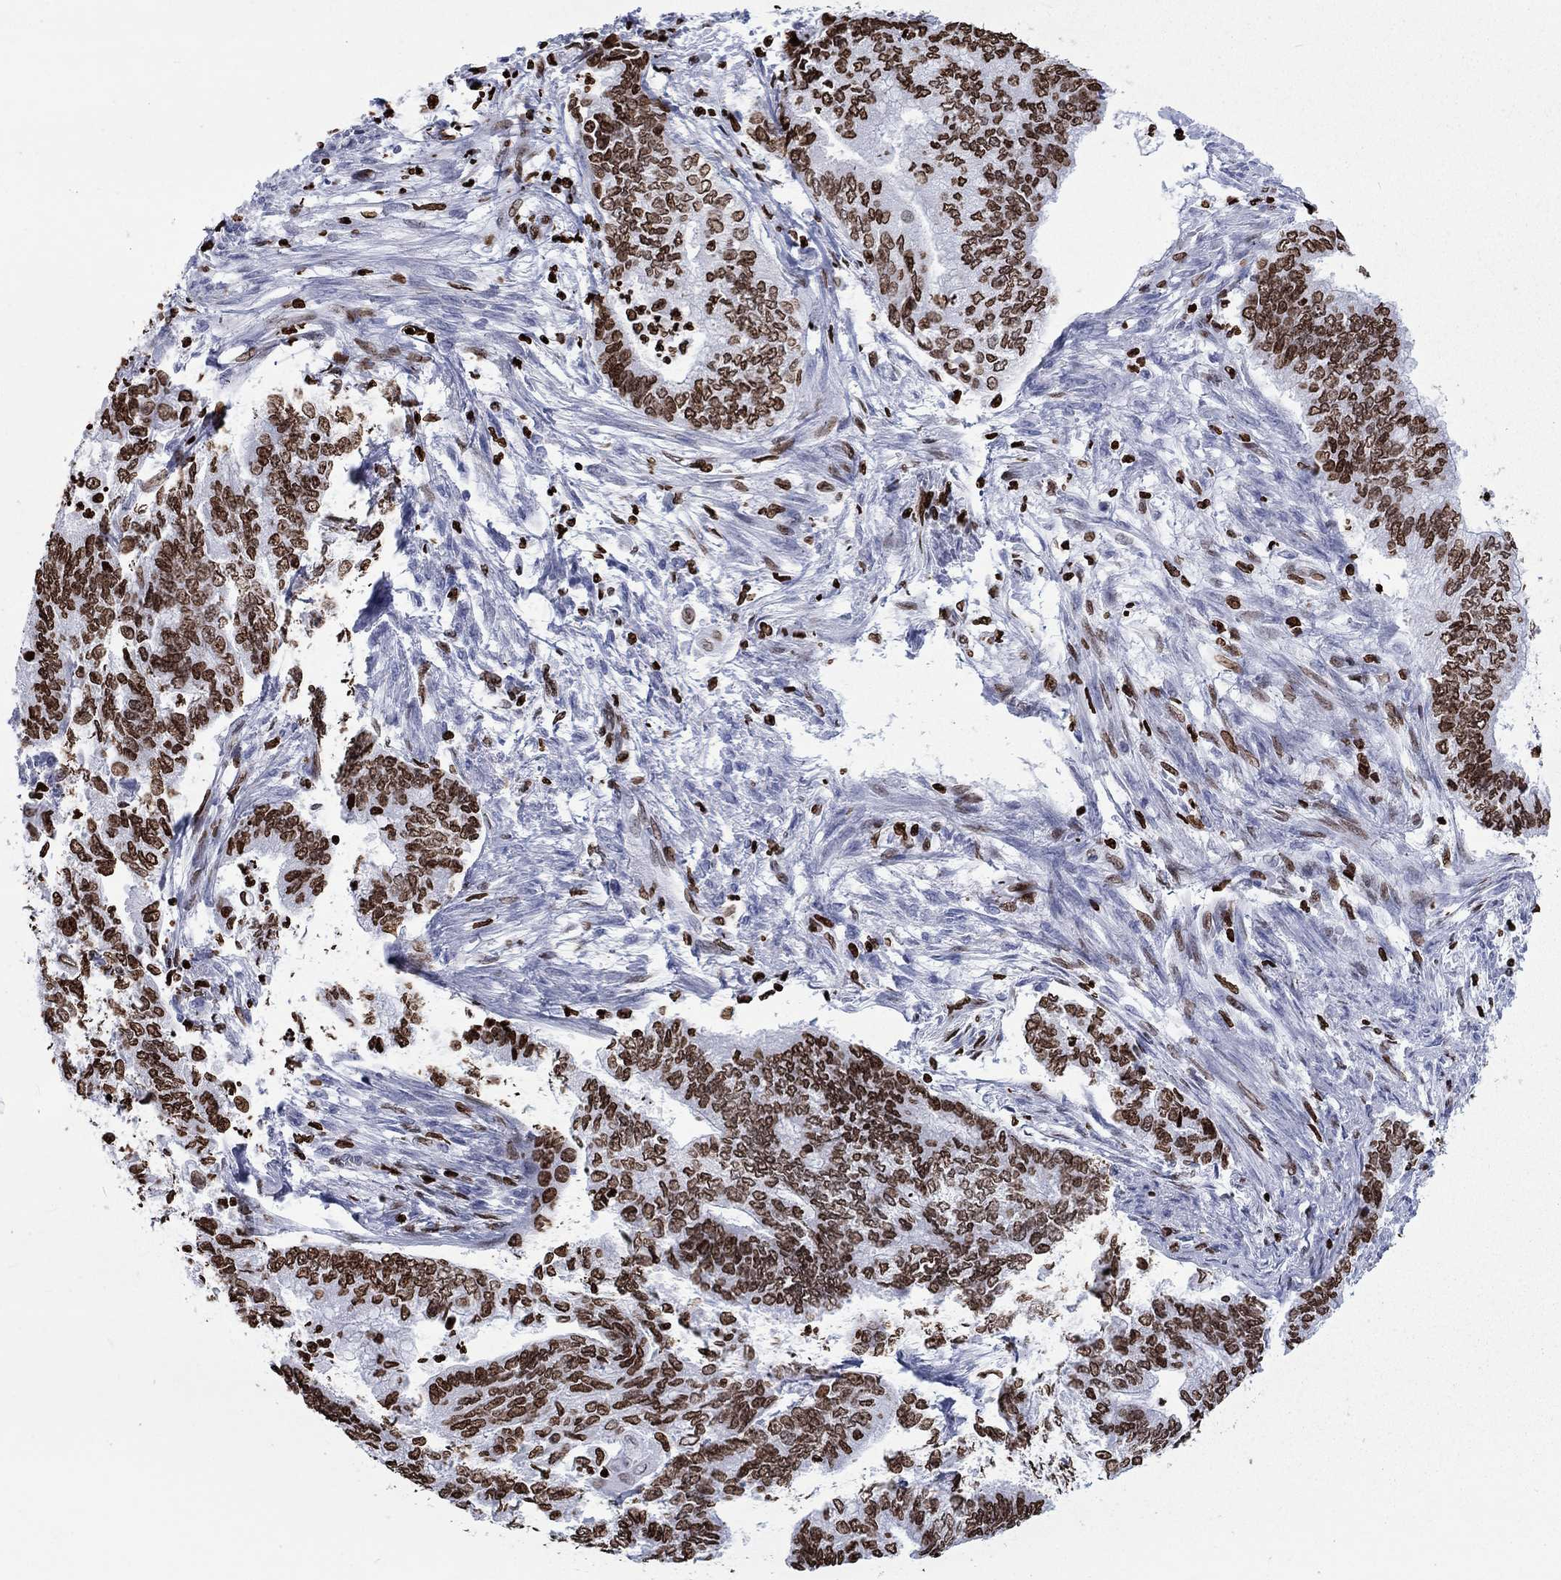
{"staining": {"intensity": "strong", "quantity": "25%-75%", "location": "nuclear"}, "tissue": "endometrial cancer", "cell_type": "Tumor cells", "image_type": "cancer", "snomed": [{"axis": "morphology", "description": "Adenocarcinoma, NOS"}, {"axis": "topography", "description": "Endometrium"}], "caption": "A brown stain shows strong nuclear staining of a protein in adenocarcinoma (endometrial) tumor cells.", "gene": "H1-5", "patient": {"sex": "female", "age": 65}}